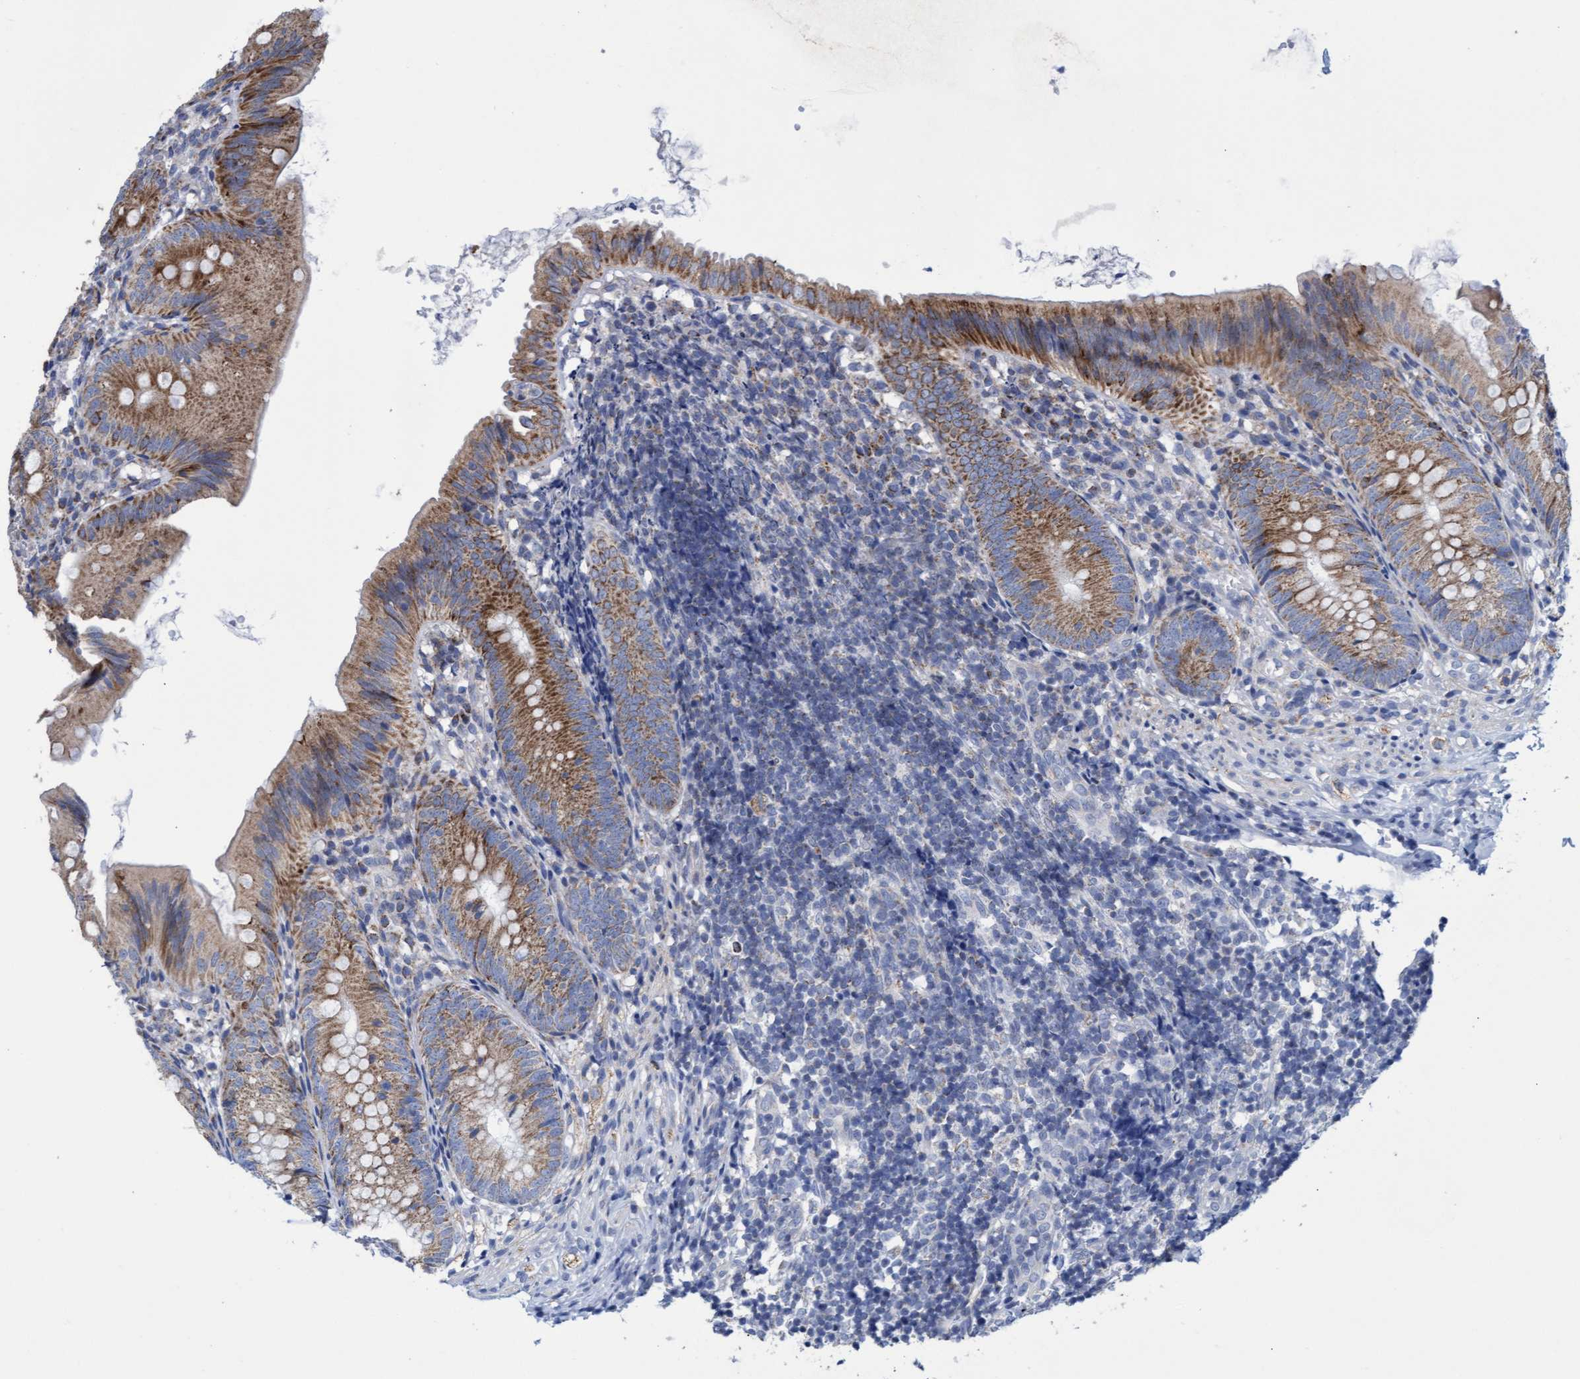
{"staining": {"intensity": "moderate", "quantity": ">75%", "location": "cytoplasmic/membranous"}, "tissue": "appendix", "cell_type": "Glandular cells", "image_type": "normal", "snomed": [{"axis": "morphology", "description": "Normal tissue, NOS"}, {"axis": "topography", "description": "Appendix"}], "caption": "Human appendix stained for a protein (brown) demonstrates moderate cytoplasmic/membranous positive staining in approximately >75% of glandular cells.", "gene": "ZNF750", "patient": {"sex": "male", "age": 1}}